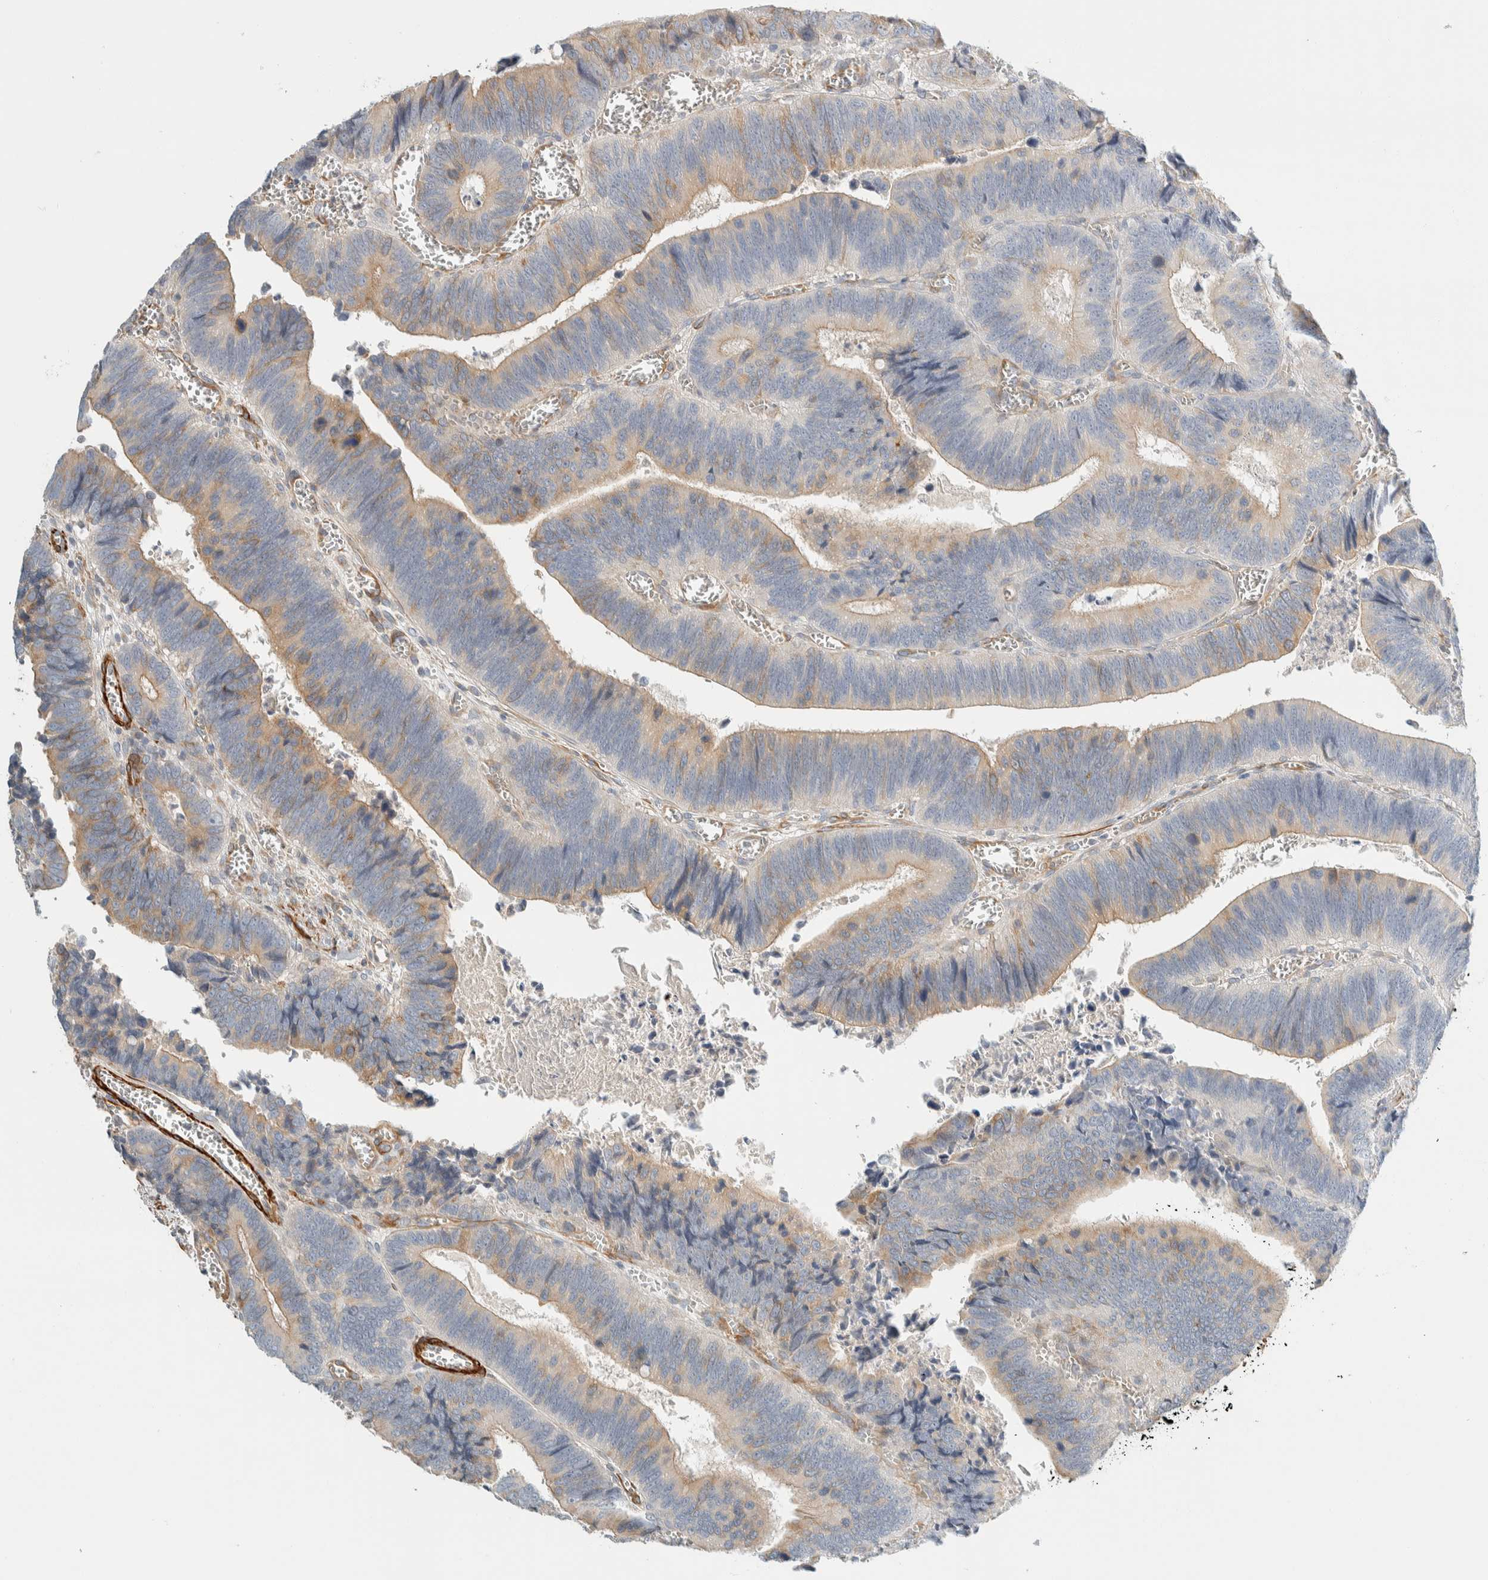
{"staining": {"intensity": "weak", "quantity": "25%-75%", "location": "cytoplasmic/membranous"}, "tissue": "colorectal cancer", "cell_type": "Tumor cells", "image_type": "cancer", "snomed": [{"axis": "morphology", "description": "Inflammation, NOS"}, {"axis": "morphology", "description": "Adenocarcinoma, NOS"}, {"axis": "topography", "description": "Colon"}], "caption": "Colorectal adenocarcinoma stained with DAB IHC displays low levels of weak cytoplasmic/membranous staining in approximately 25%-75% of tumor cells. (IHC, brightfield microscopy, high magnification).", "gene": "CDR2", "patient": {"sex": "male", "age": 72}}